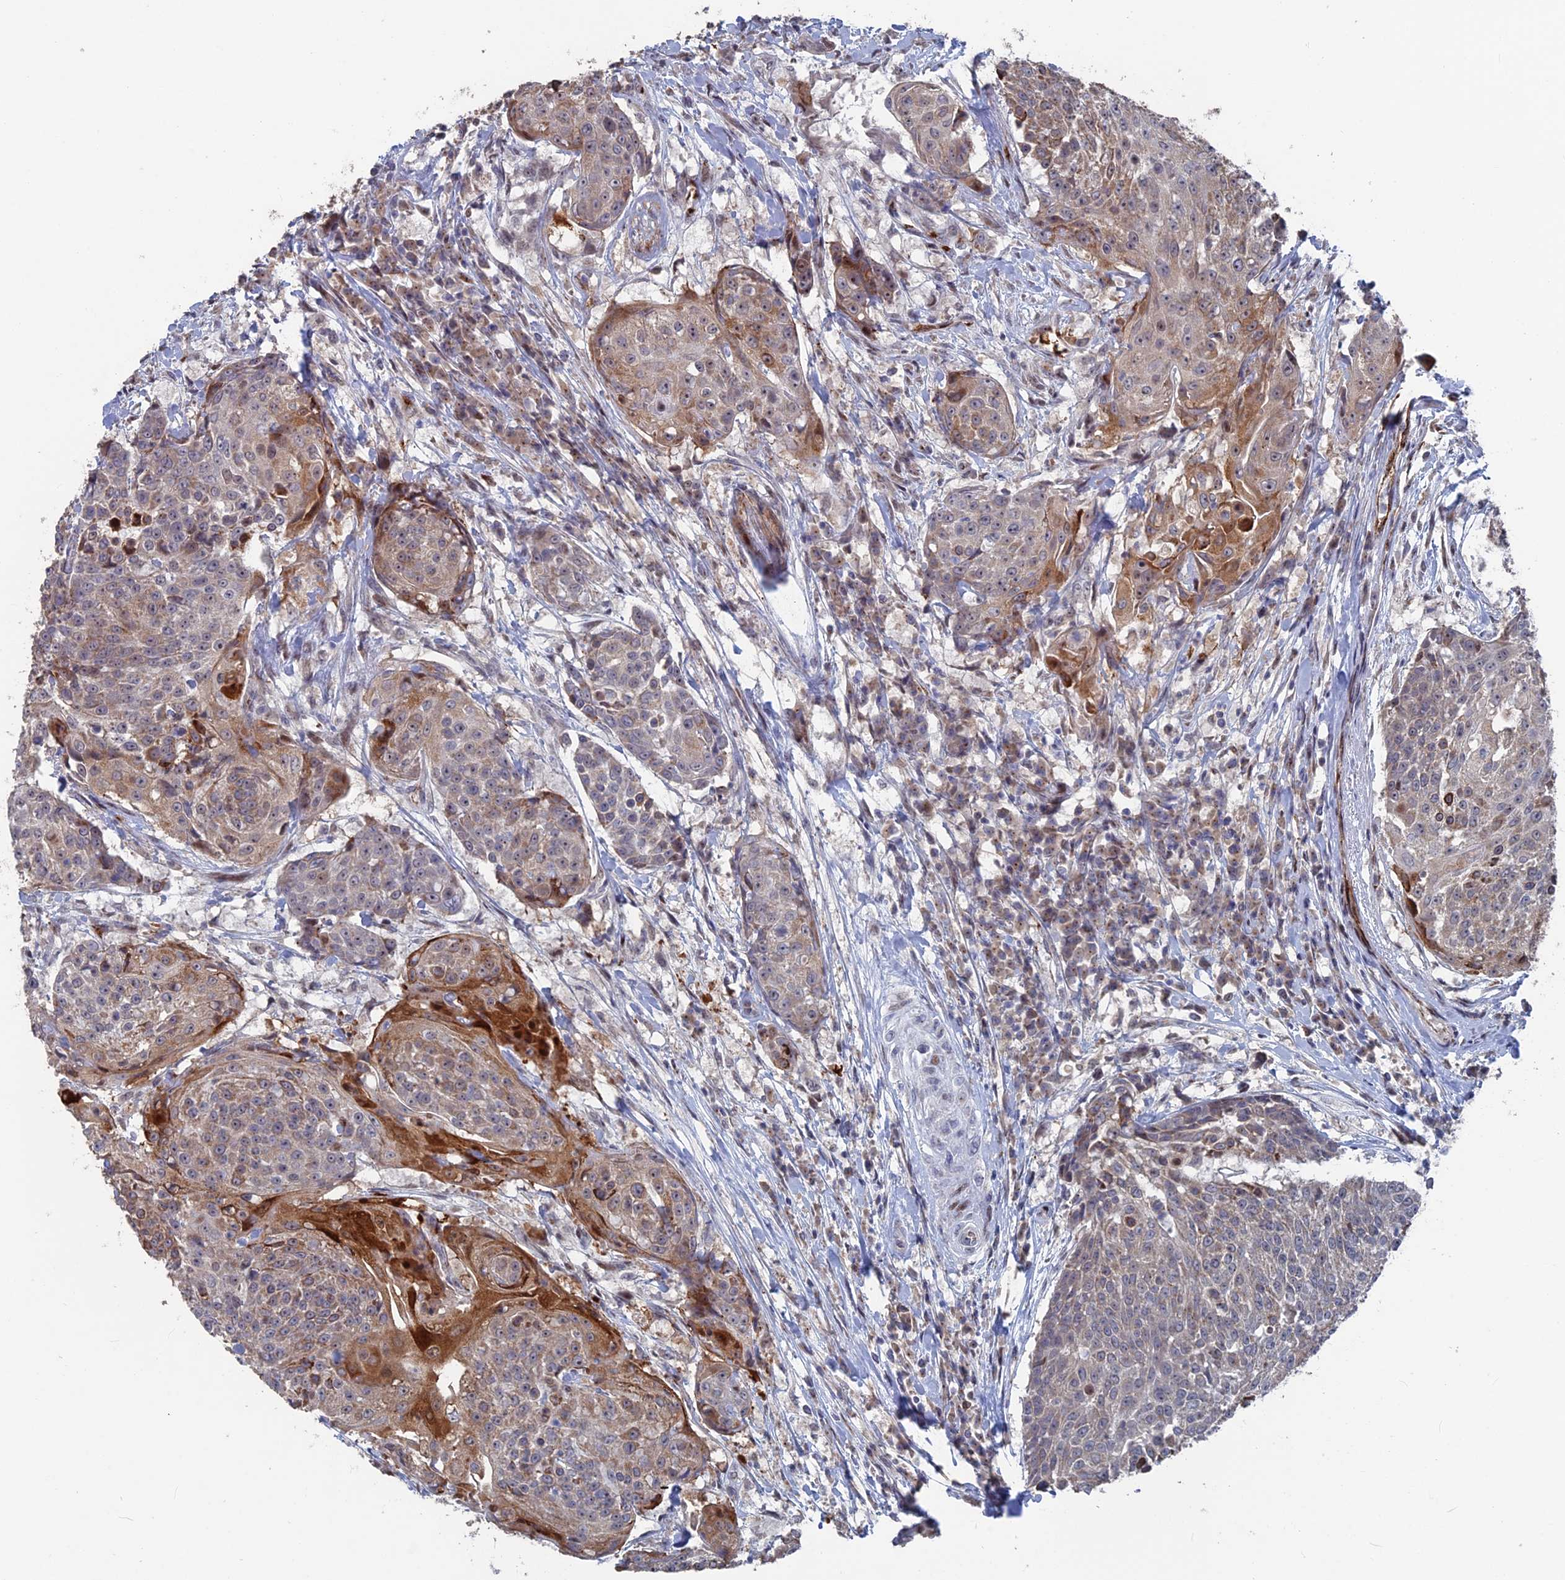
{"staining": {"intensity": "moderate", "quantity": "25%-75%", "location": "cytoplasmic/membranous"}, "tissue": "urothelial cancer", "cell_type": "Tumor cells", "image_type": "cancer", "snomed": [{"axis": "morphology", "description": "Urothelial carcinoma, High grade"}, {"axis": "topography", "description": "Urinary bladder"}], "caption": "A photomicrograph of human high-grade urothelial carcinoma stained for a protein exhibits moderate cytoplasmic/membranous brown staining in tumor cells. Immunohistochemistry (ihc) stains the protein in brown and the nuclei are stained blue.", "gene": "SH3D21", "patient": {"sex": "female", "age": 63}}